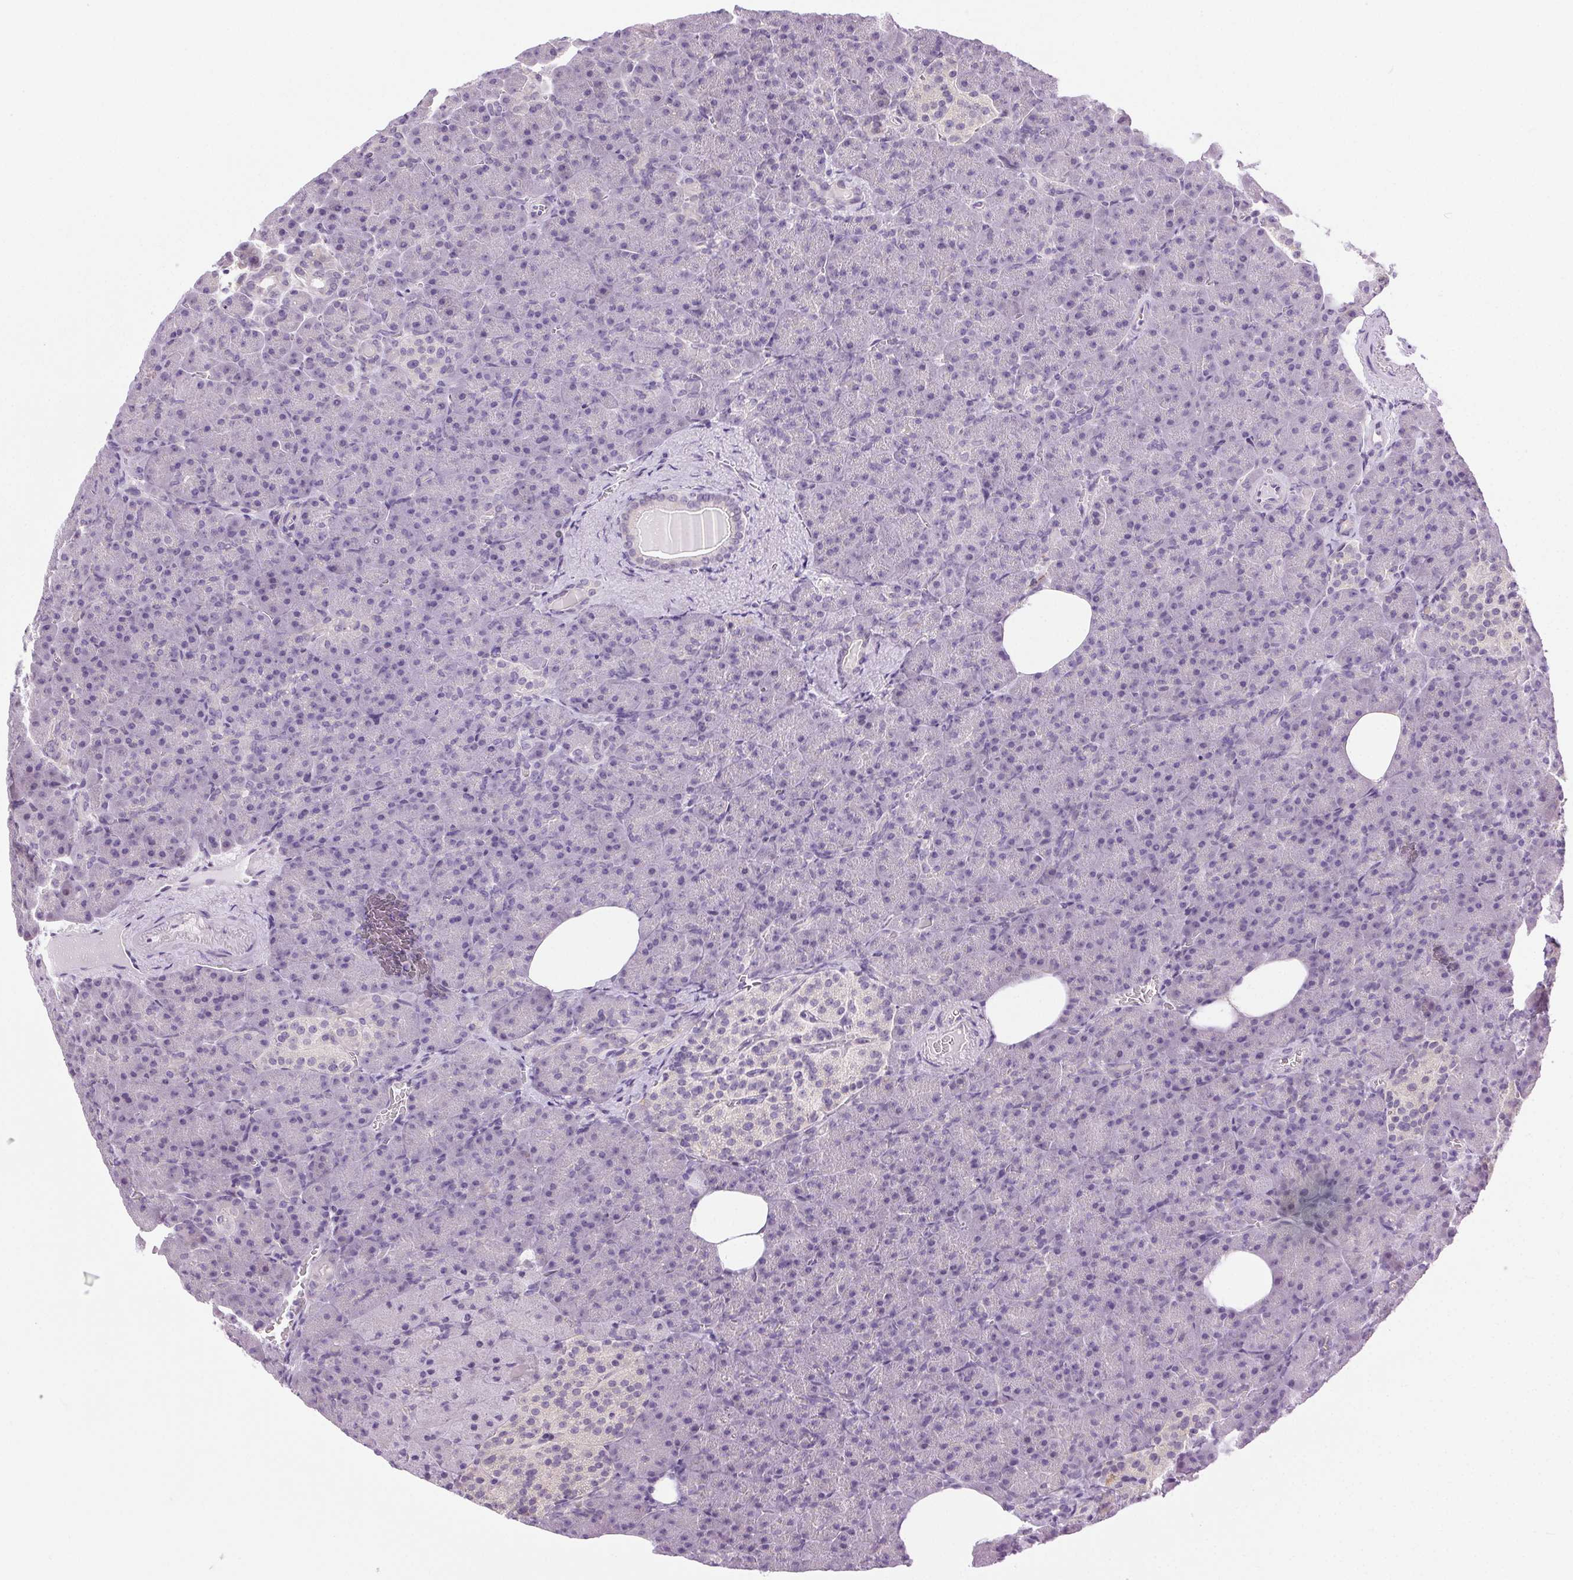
{"staining": {"intensity": "negative", "quantity": "none", "location": "none"}, "tissue": "pancreas", "cell_type": "Exocrine glandular cells", "image_type": "normal", "snomed": [{"axis": "morphology", "description": "Normal tissue, NOS"}, {"axis": "topography", "description": "Pancreas"}], "caption": "An immunohistochemistry micrograph of benign pancreas is shown. There is no staining in exocrine glandular cells of pancreas. Nuclei are stained in blue.", "gene": "SYT11", "patient": {"sex": "female", "age": 74}}